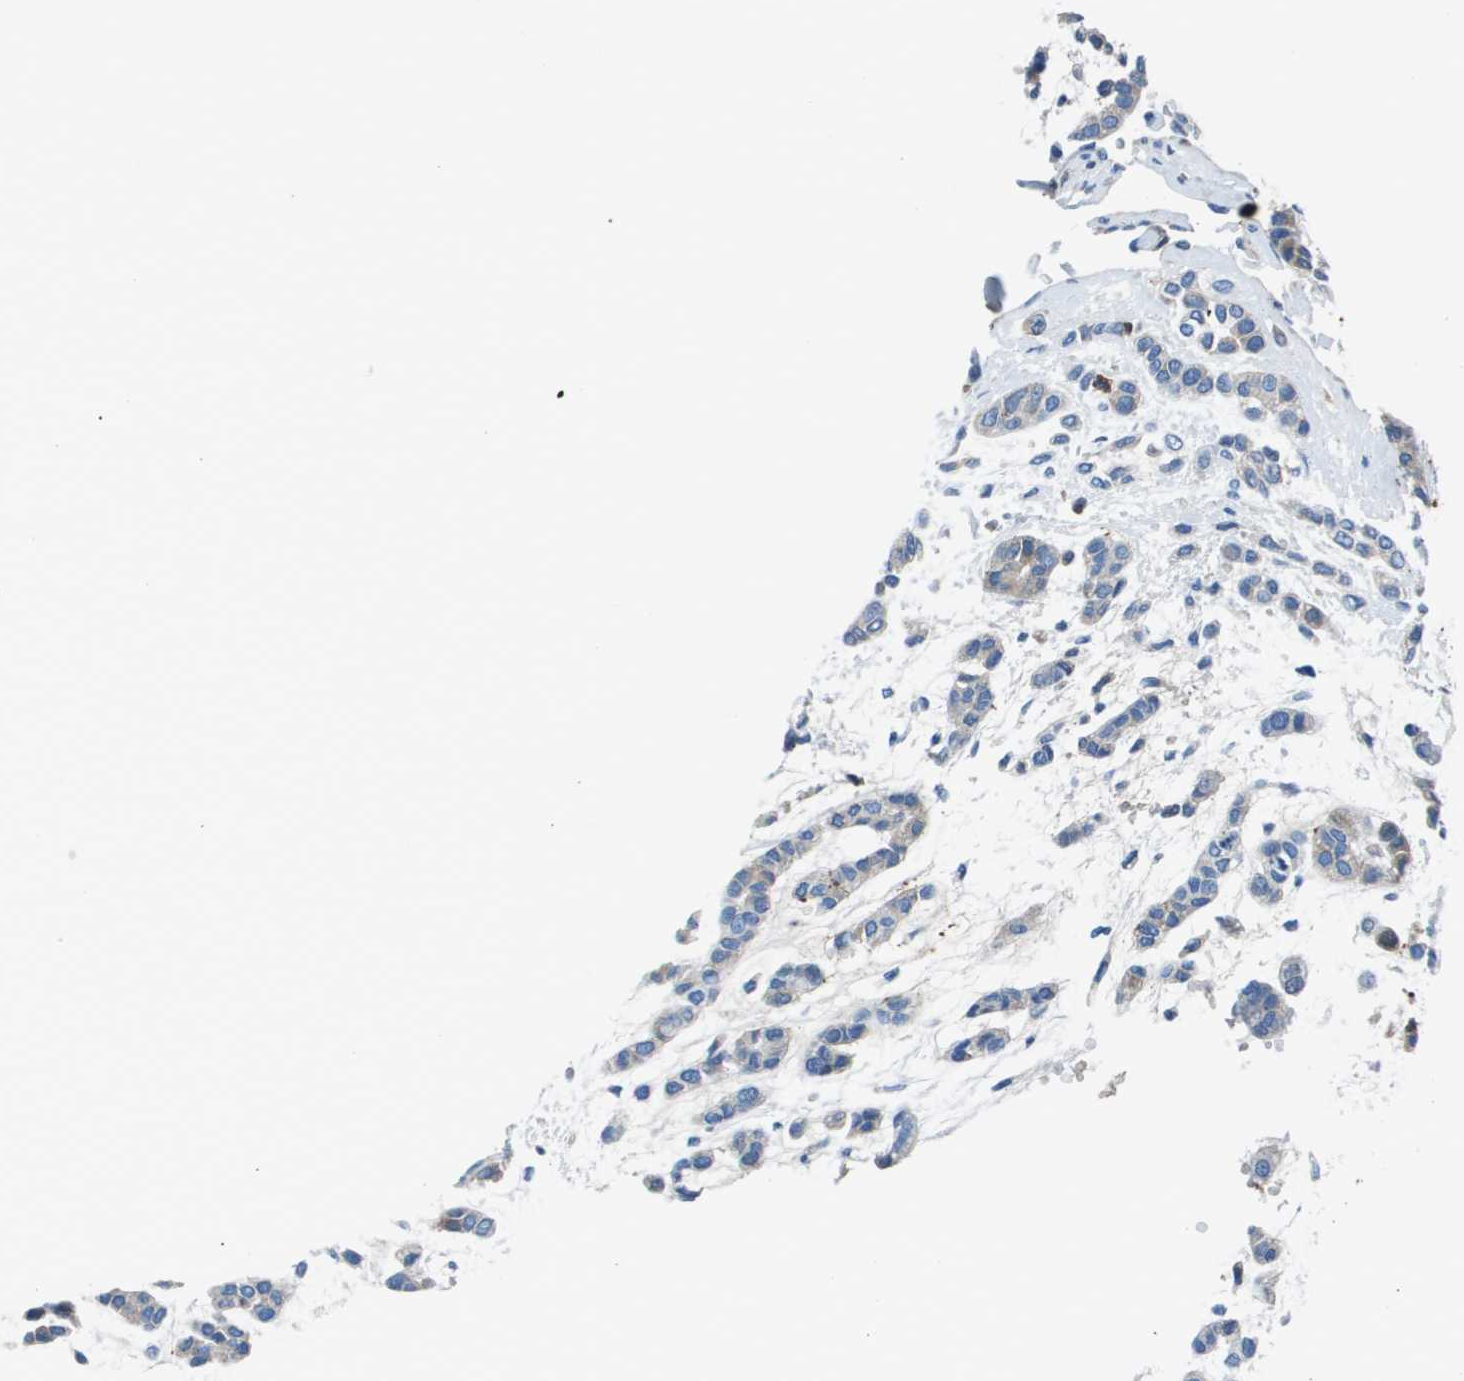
{"staining": {"intensity": "weak", "quantity": "<25%", "location": "cytoplasmic/membranous"}, "tissue": "head and neck cancer", "cell_type": "Tumor cells", "image_type": "cancer", "snomed": [{"axis": "morphology", "description": "Adenocarcinoma, NOS"}, {"axis": "morphology", "description": "Adenoma, NOS"}, {"axis": "topography", "description": "Head-Neck"}], "caption": "High magnification brightfield microscopy of head and neck adenoma stained with DAB (3,3'-diaminobenzidine) (brown) and counterstained with hematoxylin (blue): tumor cells show no significant expression.", "gene": "VTN", "patient": {"sex": "female", "age": 55}}